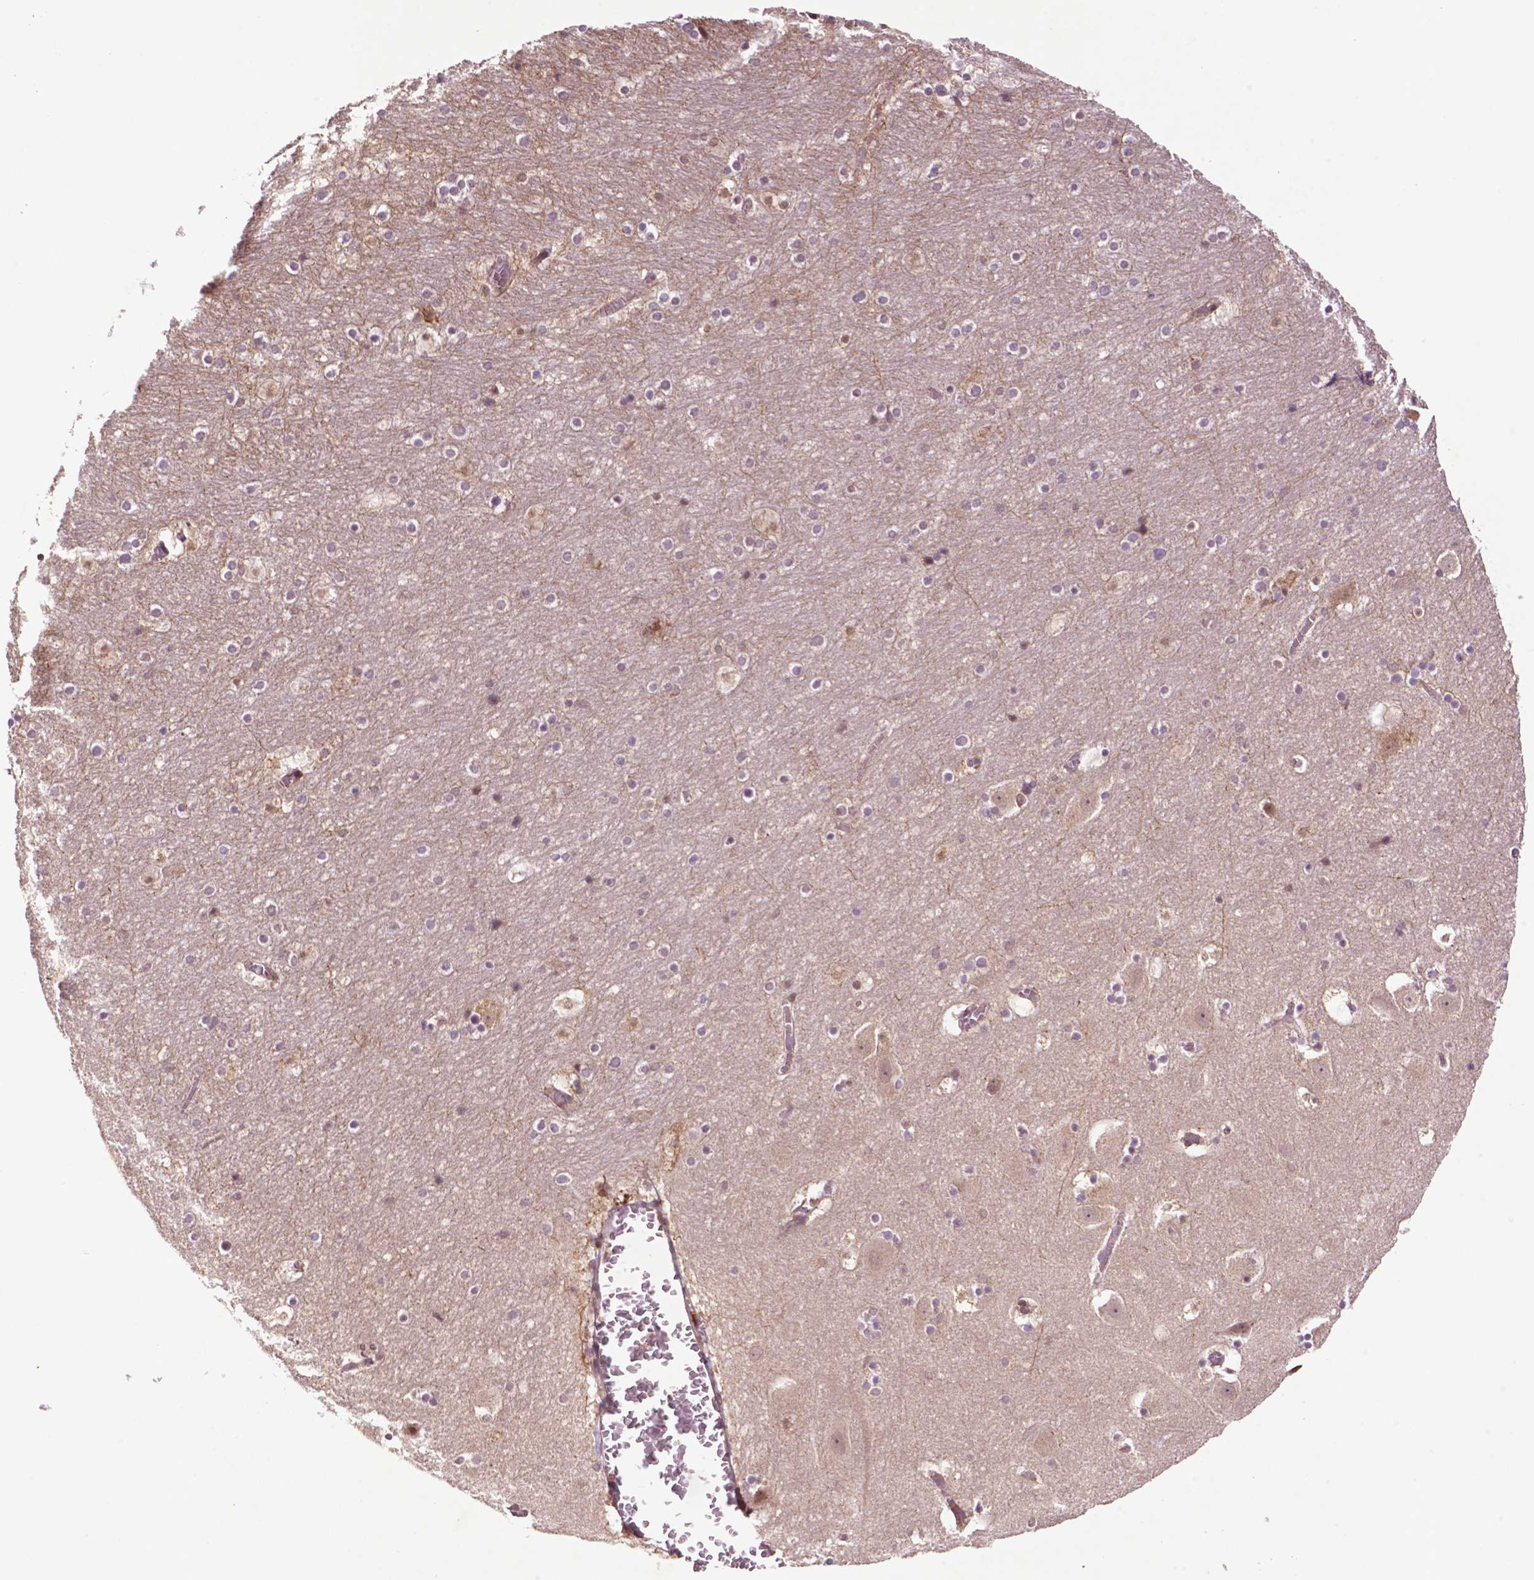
{"staining": {"intensity": "moderate", "quantity": "<25%", "location": "cytoplasmic/membranous,nuclear"}, "tissue": "hippocampus", "cell_type": "Glial cells", "image_type": "normal", "snomed": [{"axis": "morphology", "description": "Normal tissue, NOS"}, {"axis": "topography", "description": "Hippocampus"}], "caption": "Immunohistochemical staining of normal human hippocampus displays low levels of moderate cytoplasmic/membranous,nuclear positivity in about <25% of glial cells. The staining is performed using DAB brown chromogen to label protein expression. The nuclei are counter-stained blue using hematoxylin.", "gene": "TMX2", "patient": {"sex": "male", "age": 45}}